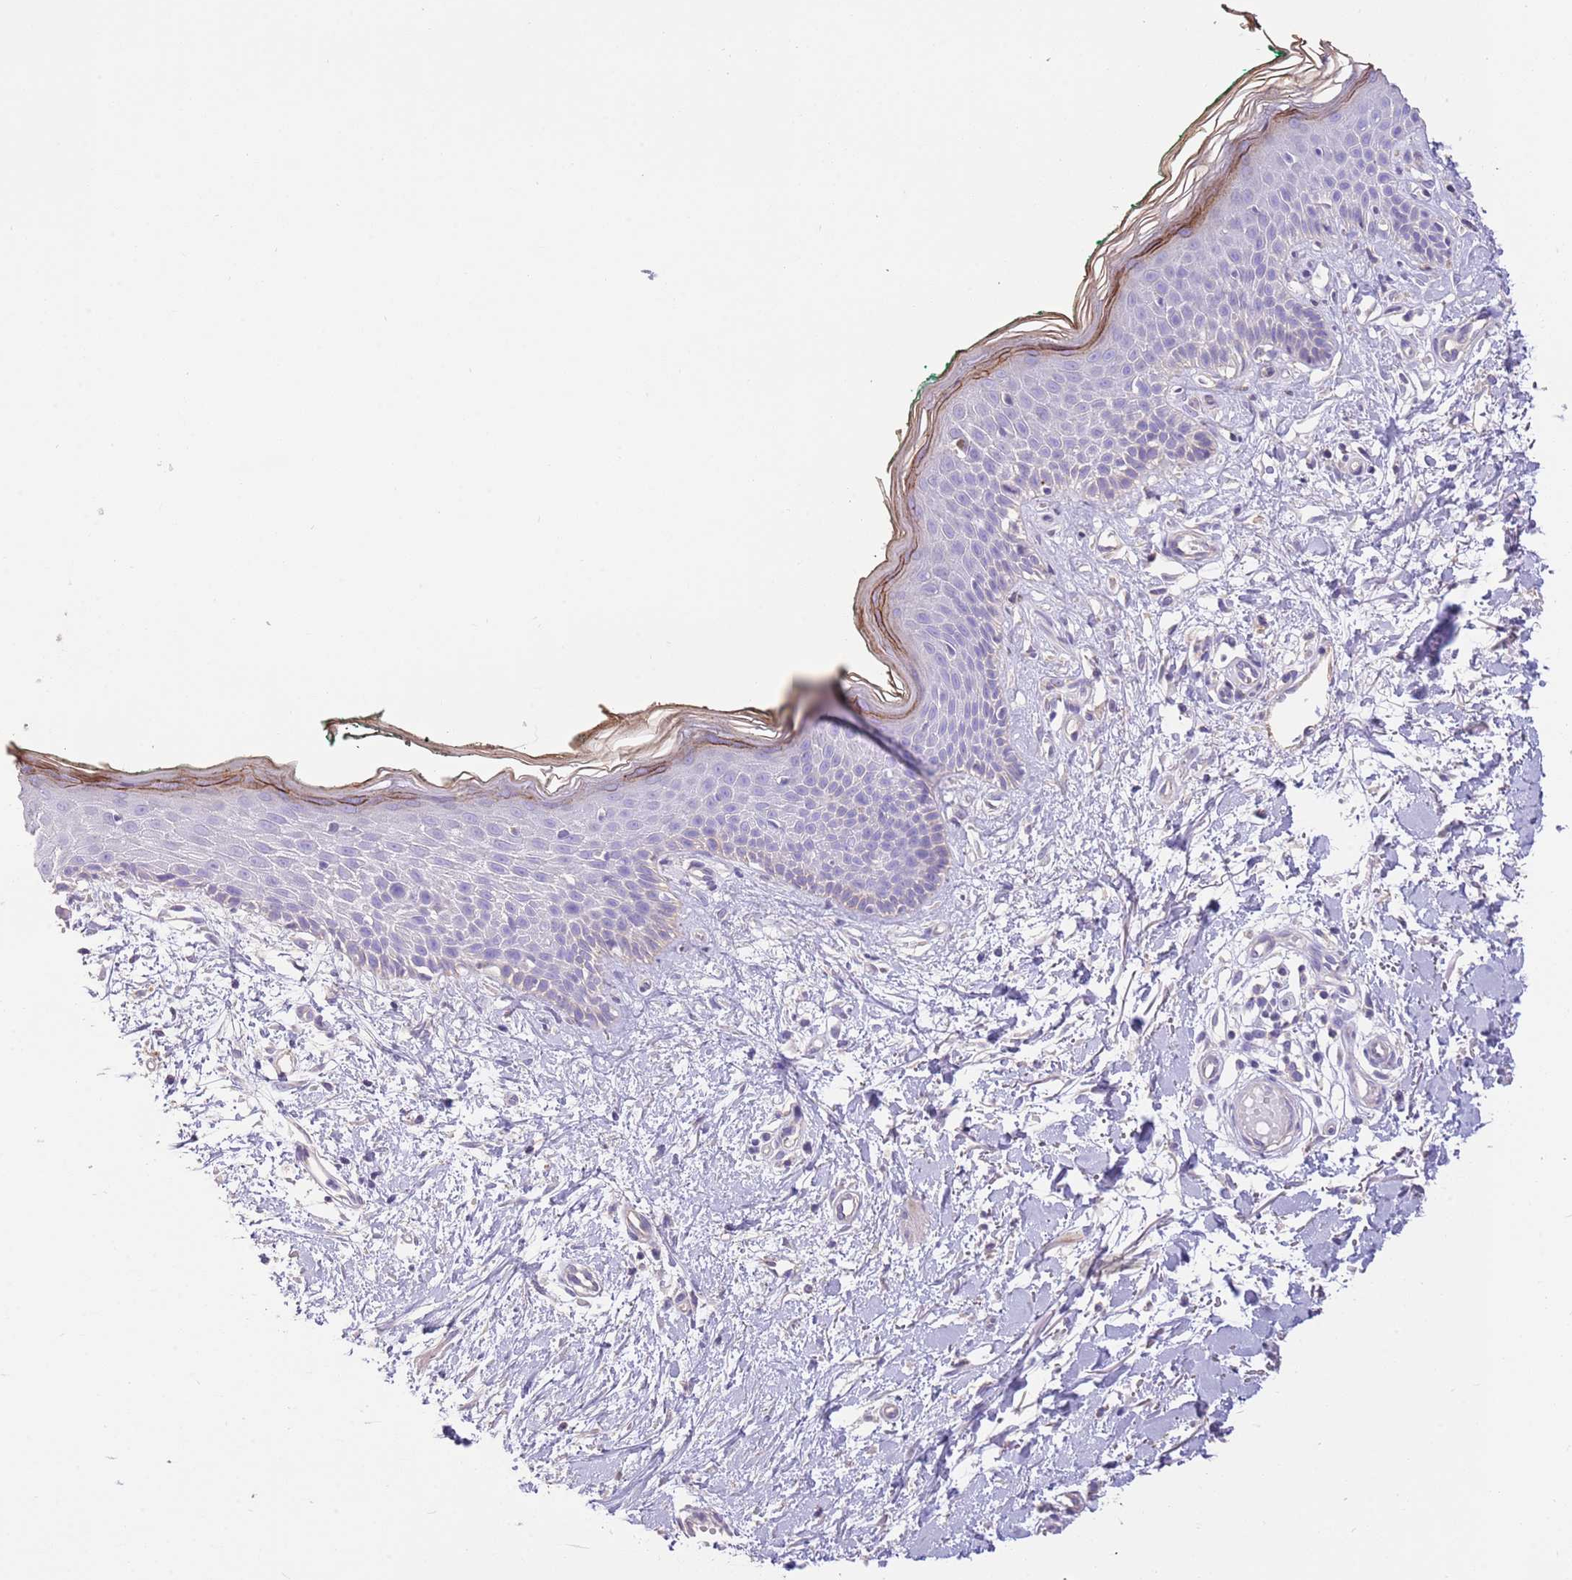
{"staining": {"intensity": "negative", "quantity": "none", "location": "none"}, "tissue": "skin", "cell_type": "Fibroblasts", "image_type": "normal", "snomed": [{"axis": "morphology", "description": "Normal tissue, NOS"}, {"axis": "morphology", "description": "Malignant melanoma, NOS"}, {"axis": "topography", "description": "Skin"}], "caption": "This is a image of immunohistochemistry (IHC) staining of benign skin, which shows no positivity in fibroblasts.", "gene": "SFTPA1", "patient": {"sex": "male", "age": 62}}